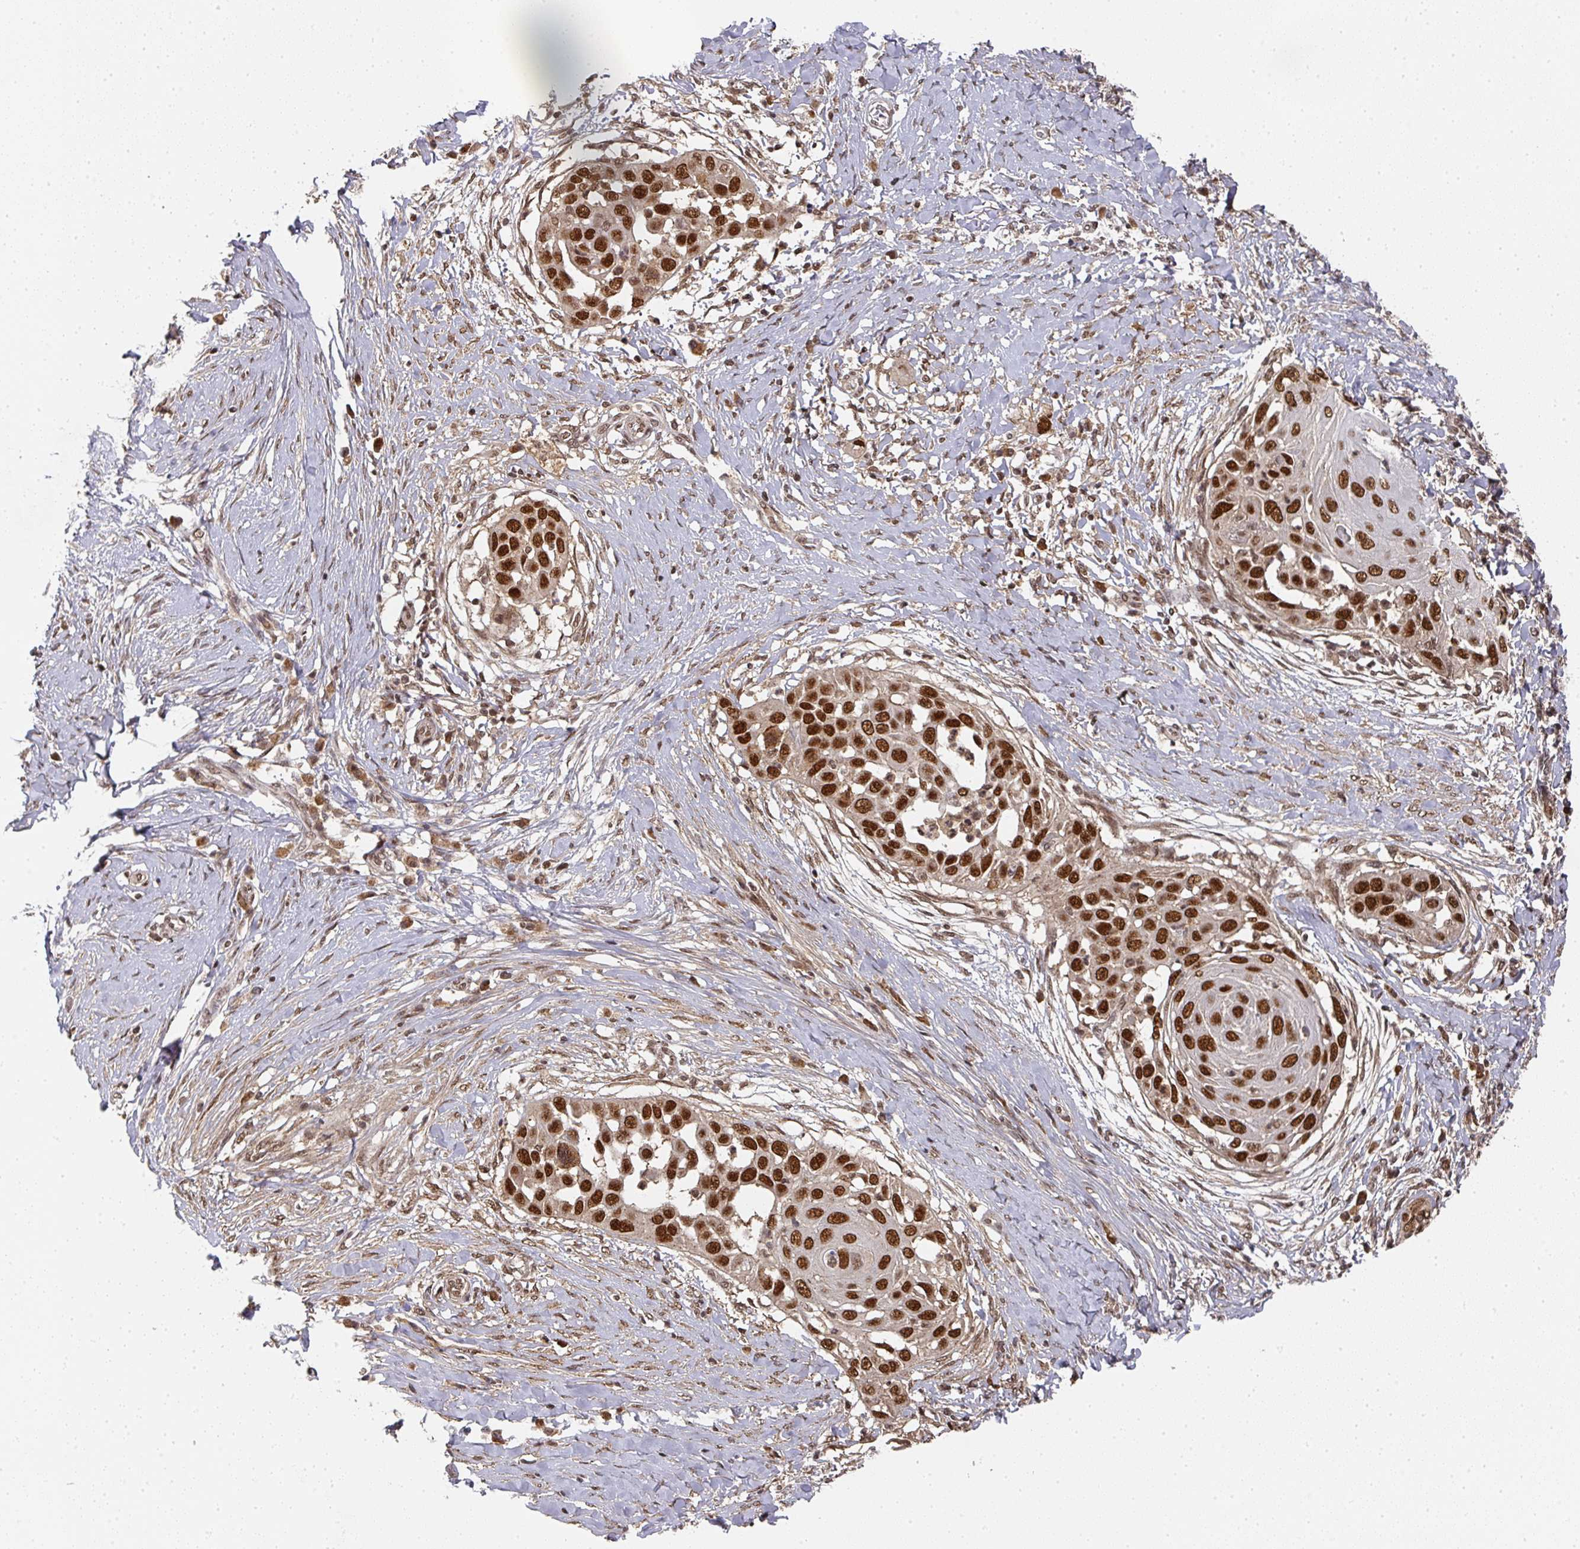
{"staining": {"intensity": "strong", "quantity": ">75%", "location": "nuclear"}, "tissue": "skin cancer", "cell_type": "Tumor cells", "image_type": "cancer", "snomed": [{"axis": "morphology", "description": "Squamous cell carcinoma, NOS"}, {"axis": "topography", "description": "Skin"}], "caption": "High-magnification brightfield microscopy of skin cancer (squamous cell carcinoma) stained with DAB (brown) and counterstained with hematoxylin (blue). tumor cells exhibit strong nuclear expression is identified in about>75% of cells.", "gene": "DIDO1", "patient": {"sex": "female", "age": 44}}